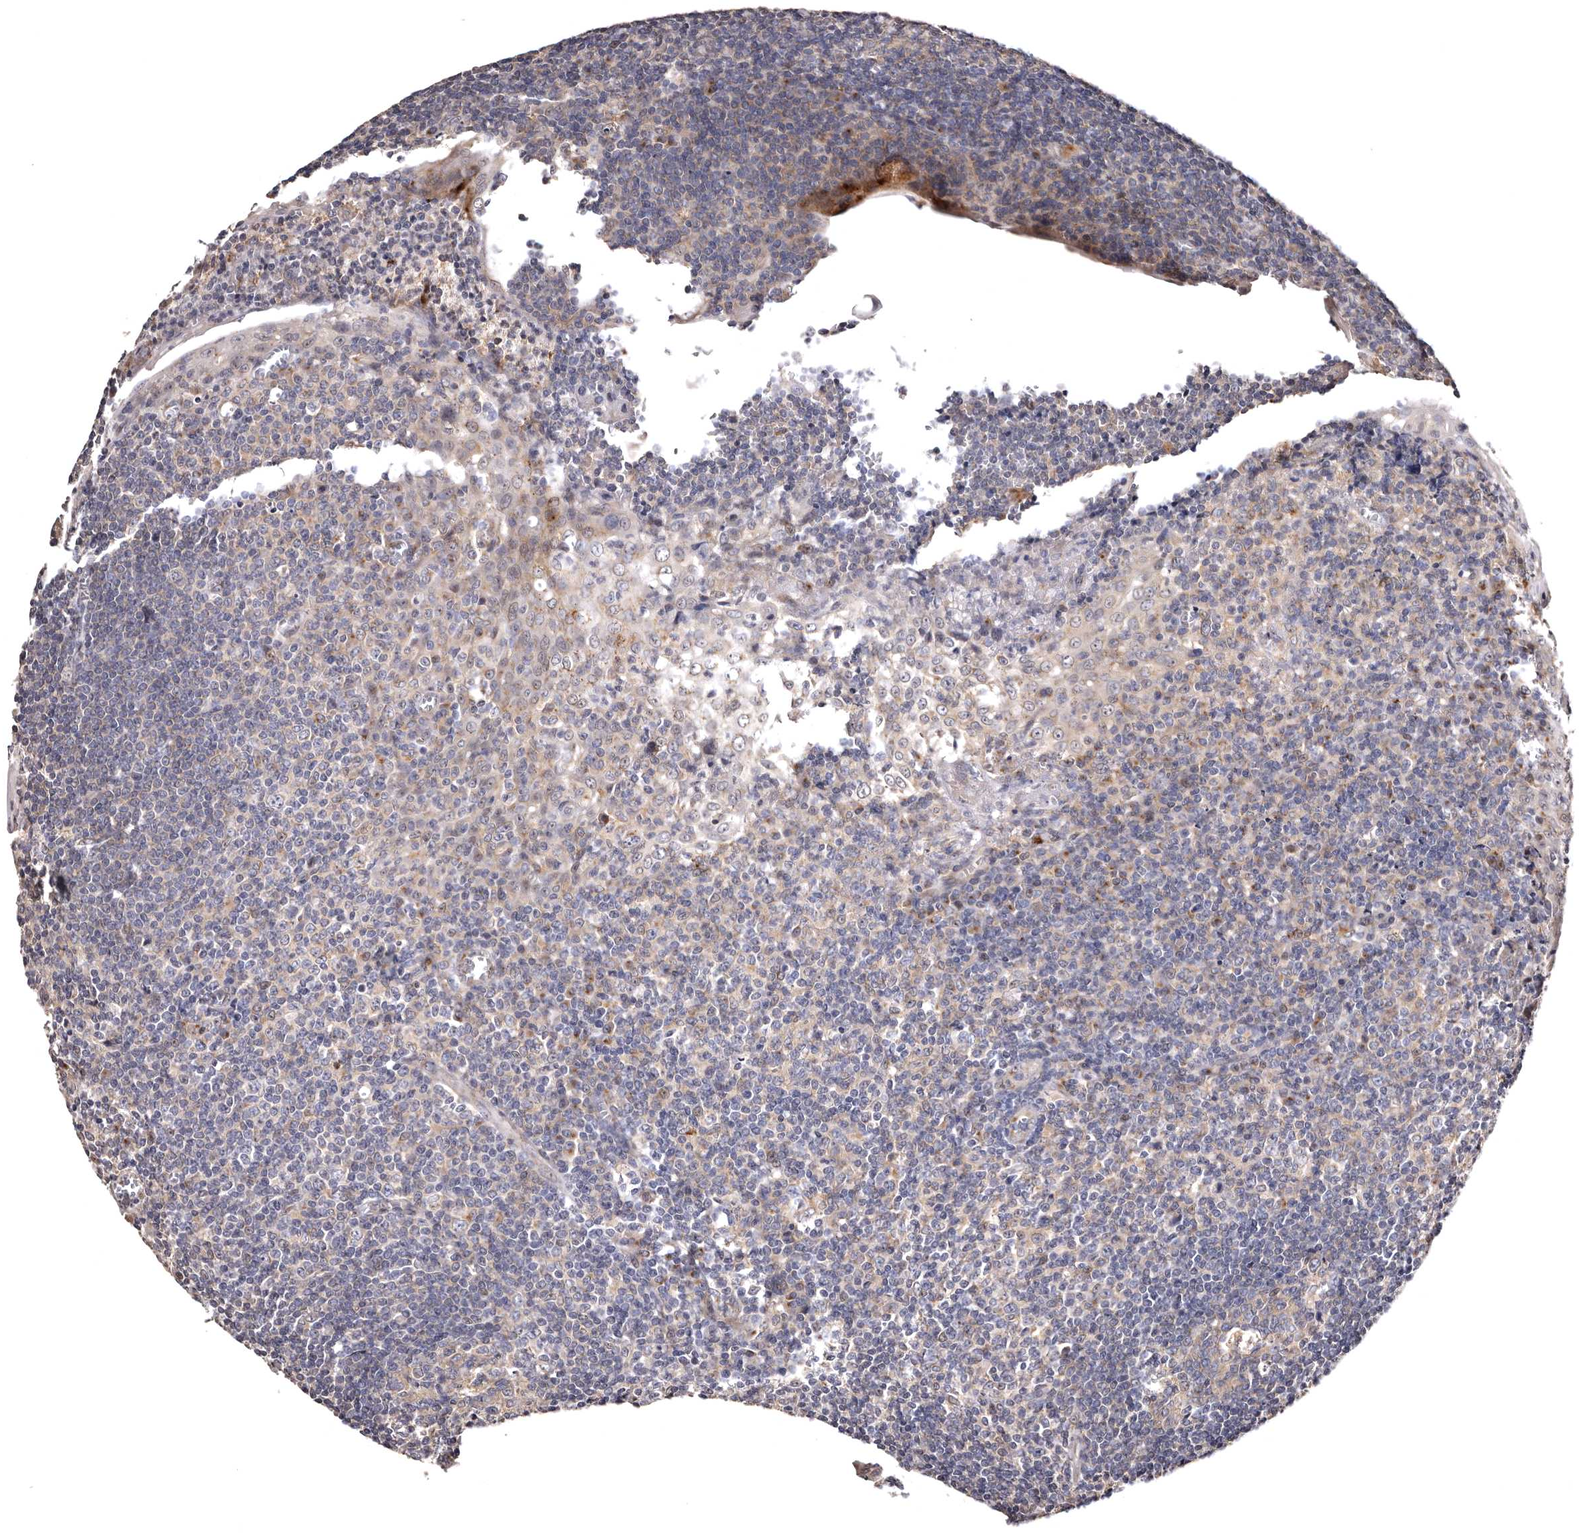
{"staining": {"intensity": "weak", "quantity": "<25%", "location": "cytoplasmic/membranous"}, "tissue": "tonsil", "cell_type": "Germinal center cells", "image_type": "normal", "snomed": [{"axis": "morphology", "description": "Normal tissue, NOS"}, {"axis": "topography", "description": "Tonsil"}], "caption": "A high-resolution image shows immunohistochemistry (IHC) staining of normal tonsil, which demonstrates no significant expression in germinal center cells.", "gene": "FAM91A1", "patient": {"sex": "male", "age": 37}}